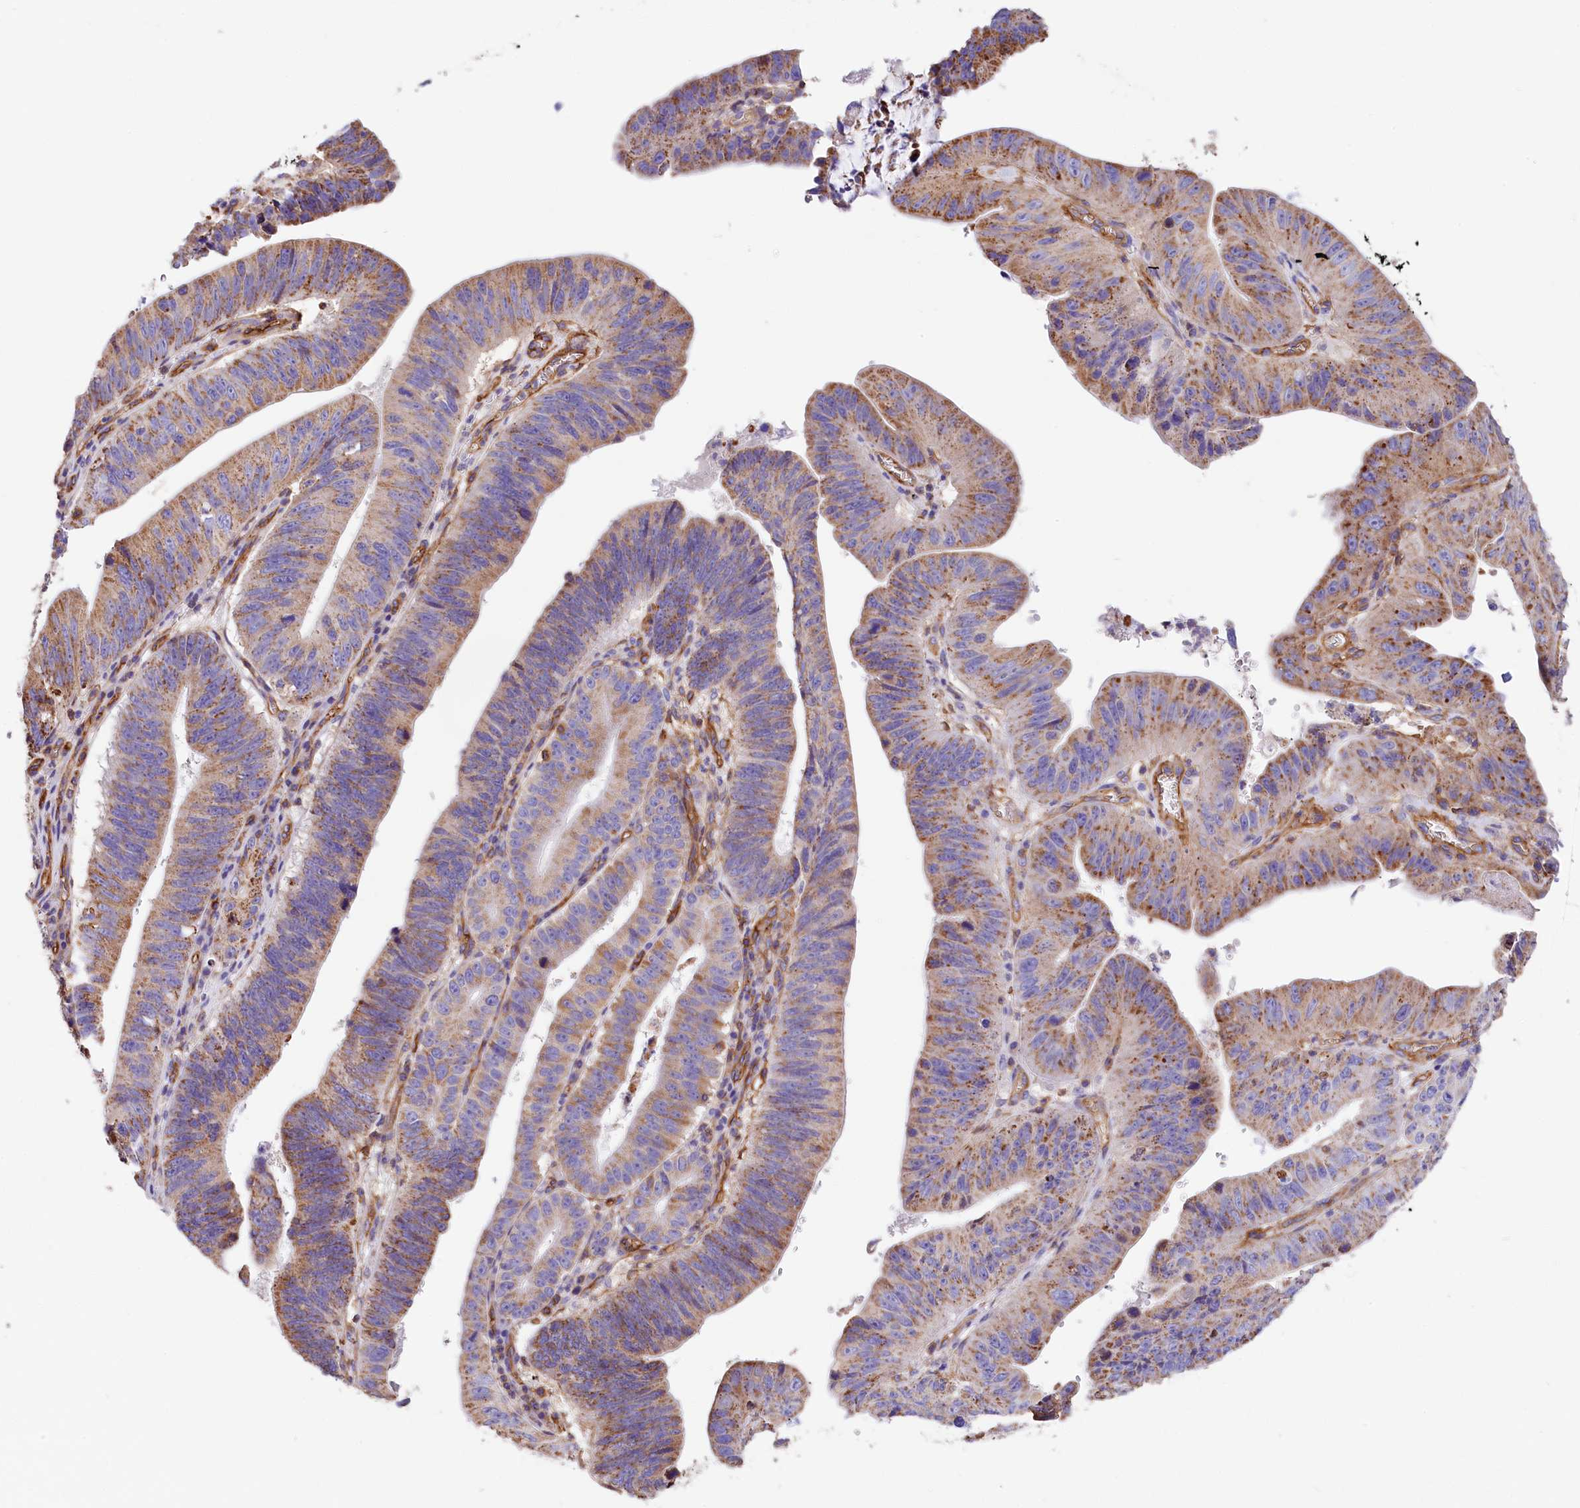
{"staining": {"intensity": "moderate", "quantity": ">75%", "location": "cytoplasmic/membranous"}, "tissue": "stomach cancer", "cell_type": "Tumor cells", "image_type": "cancer", "snomed": [{"axis": "morphology", "description": "Adenocarcinoma, NOS"}, {"axis": "topography", "description": "Stomach"}], "caption": "Human adenocarcinoma (stomach) stained with a protein marker shows moderate staining in tumor cells.", "gene": "ATP2B4", "patient": {"sex": "male", "age": 59}}